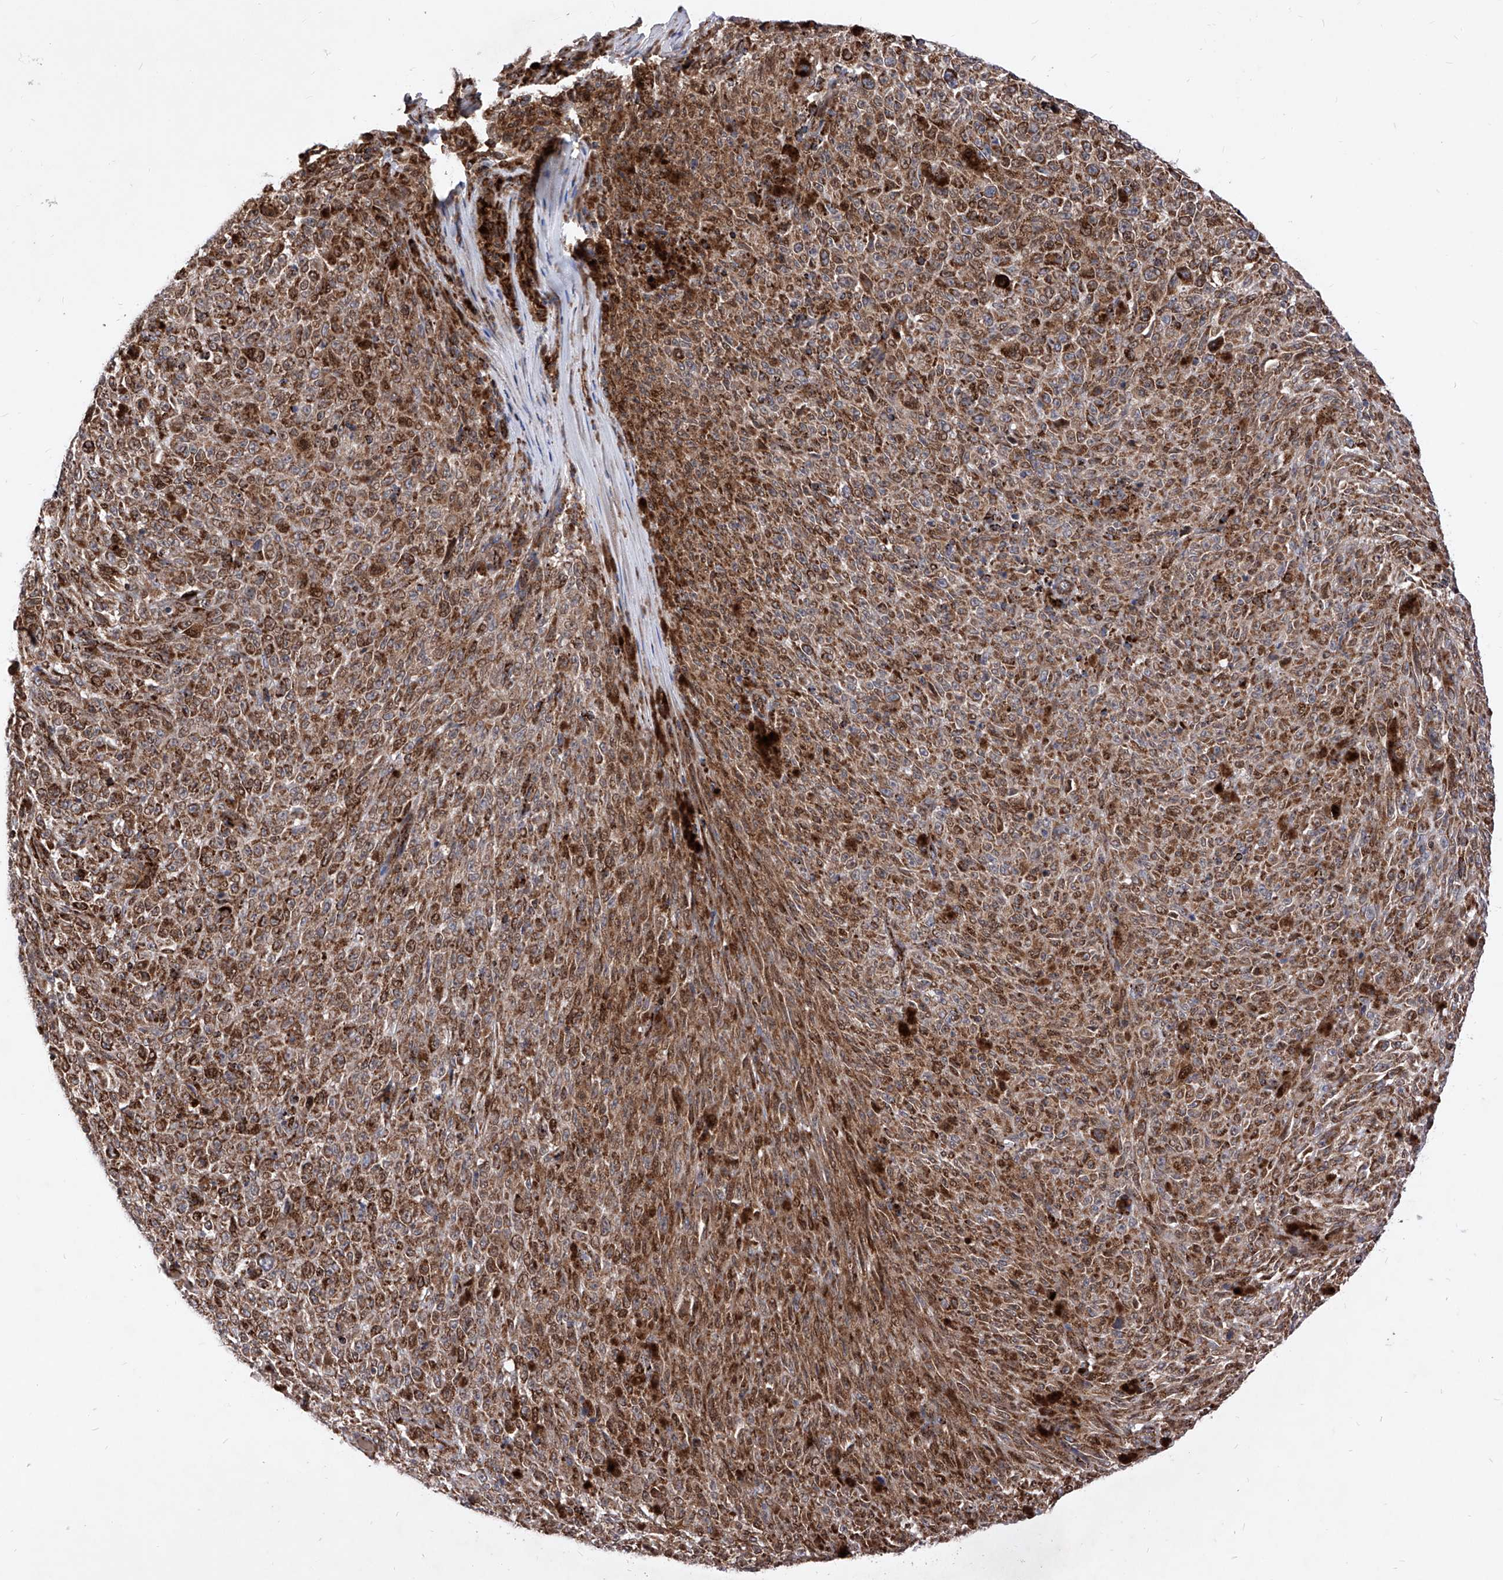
{"staining": {"intensity": "strong", "quantity": ">75%", "location": "cytoplasmic/membranous"}, "tissue": "melanoma", "cell_type": "Tumor cells", "image_type": "cancer", "snomed": [{"axis": "morphology", "description": "Malignant melanoma, NOS"}, {"axis": "topography", "description": "Skin"}], "caption": "Immunohistochemistry micrograph of melanoma stained for a protein (brown), which demonstrates high levels of strong cytoplasmic/membranous expression in approximately >75% of tumor cells.", "gene": "SEMA6A", "patient": {"sex": "female", "age": 82}}